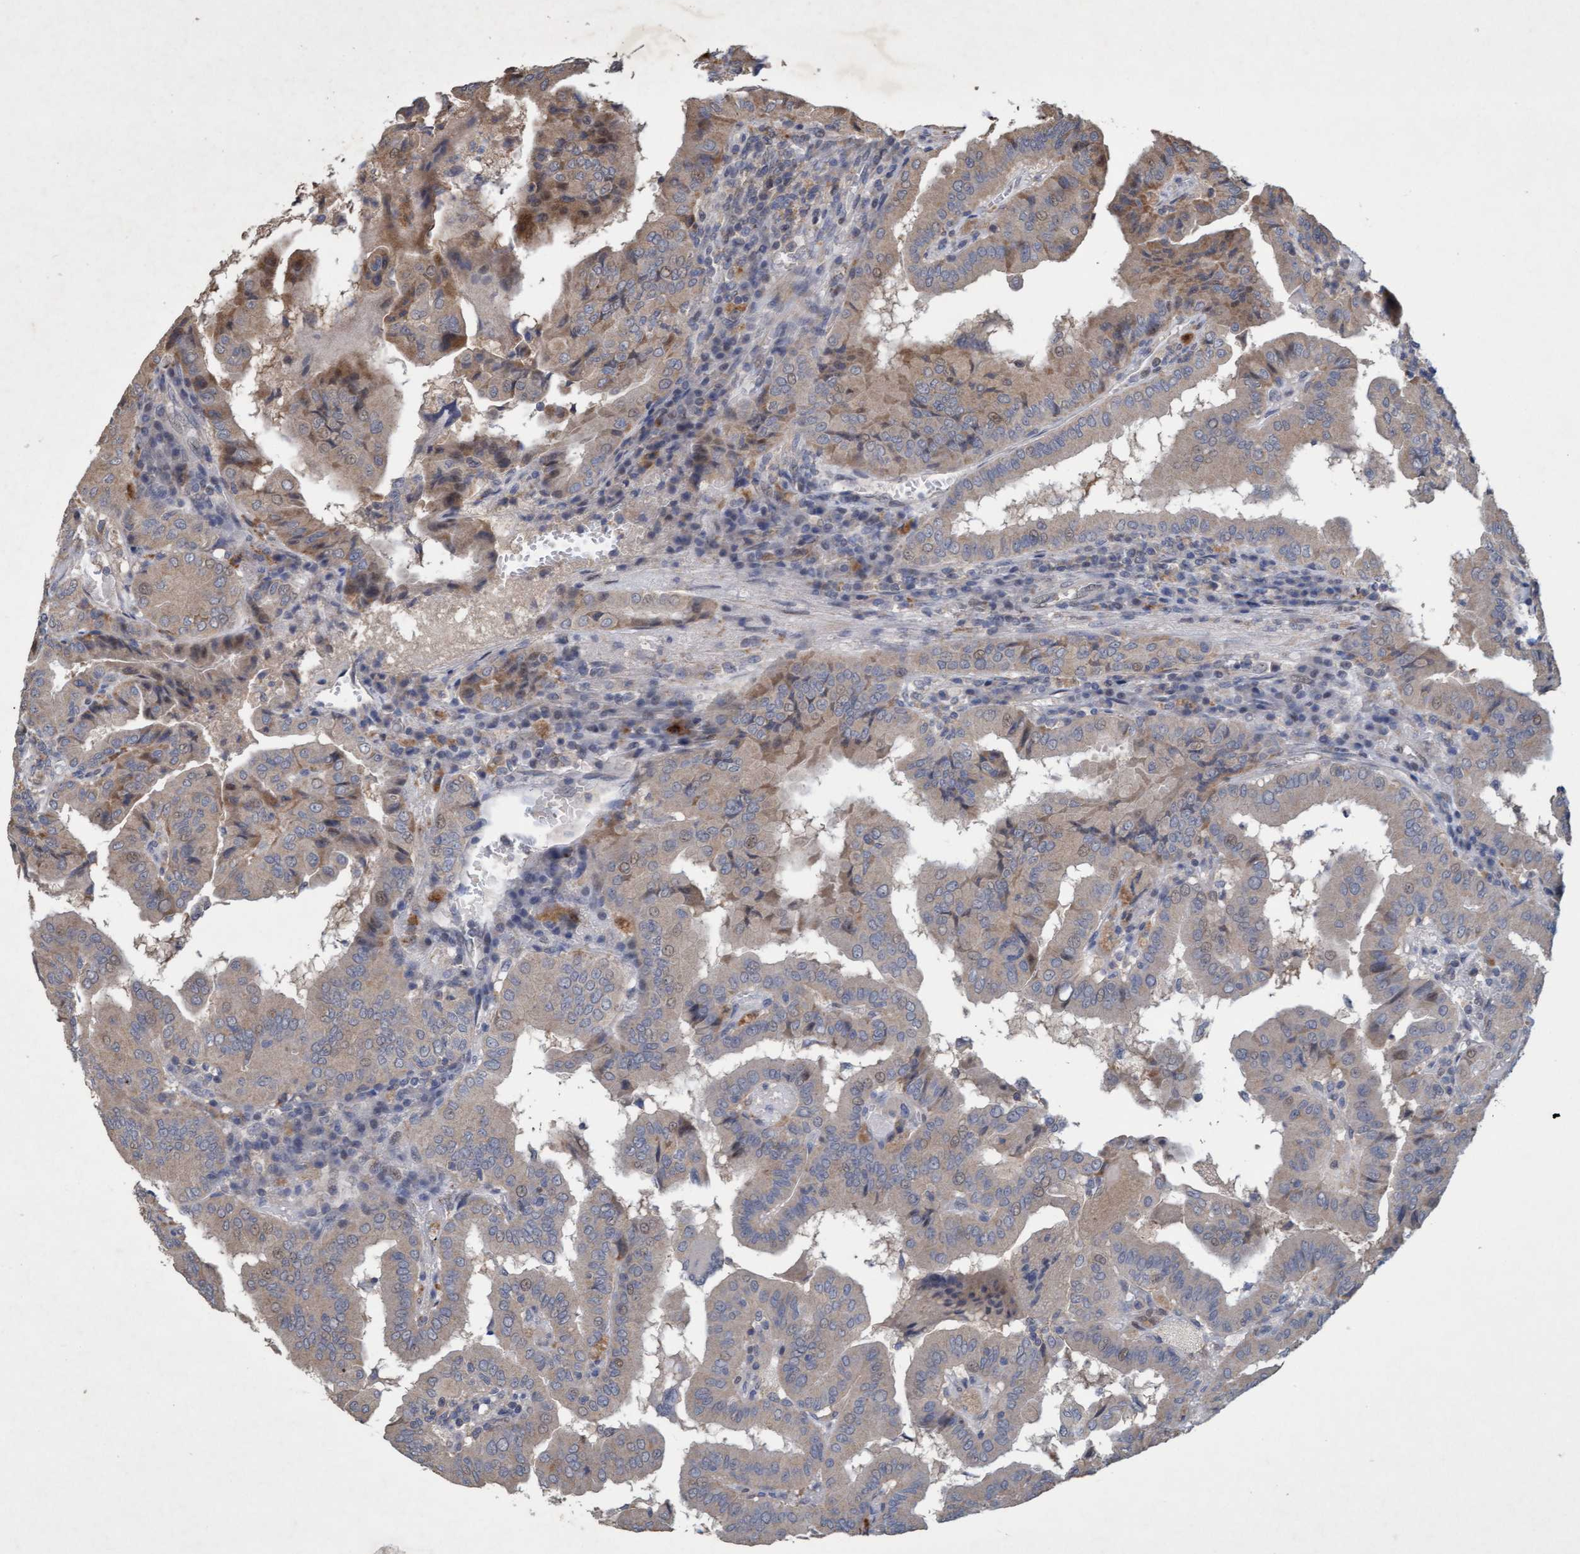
{"staining": {"intensity": "weak", "quantity": "25%-75%", "location": "cytoplasmic/membranous"}, "tissue": "thyroid cancer", "cell_type": "Tumor cells", "image_type": "cancer", "snomed": [{"axis": "morphology", "description": "Papillary adenocarcinoma, NOS"}, {"axis": "topography", "description": "Thyroid gland"}], "caption": "Immunohistochemistry (DAB (3,3'-diaminobenzidine)) staining of human papillary adenocarcinoma (thyroid) exhibits weak cytoplasmic/membranous protein staining in approximately 25%-75% of tumor cells.", "gene": "ZNF677", "patient": {"sex": "male", "age": 33}}